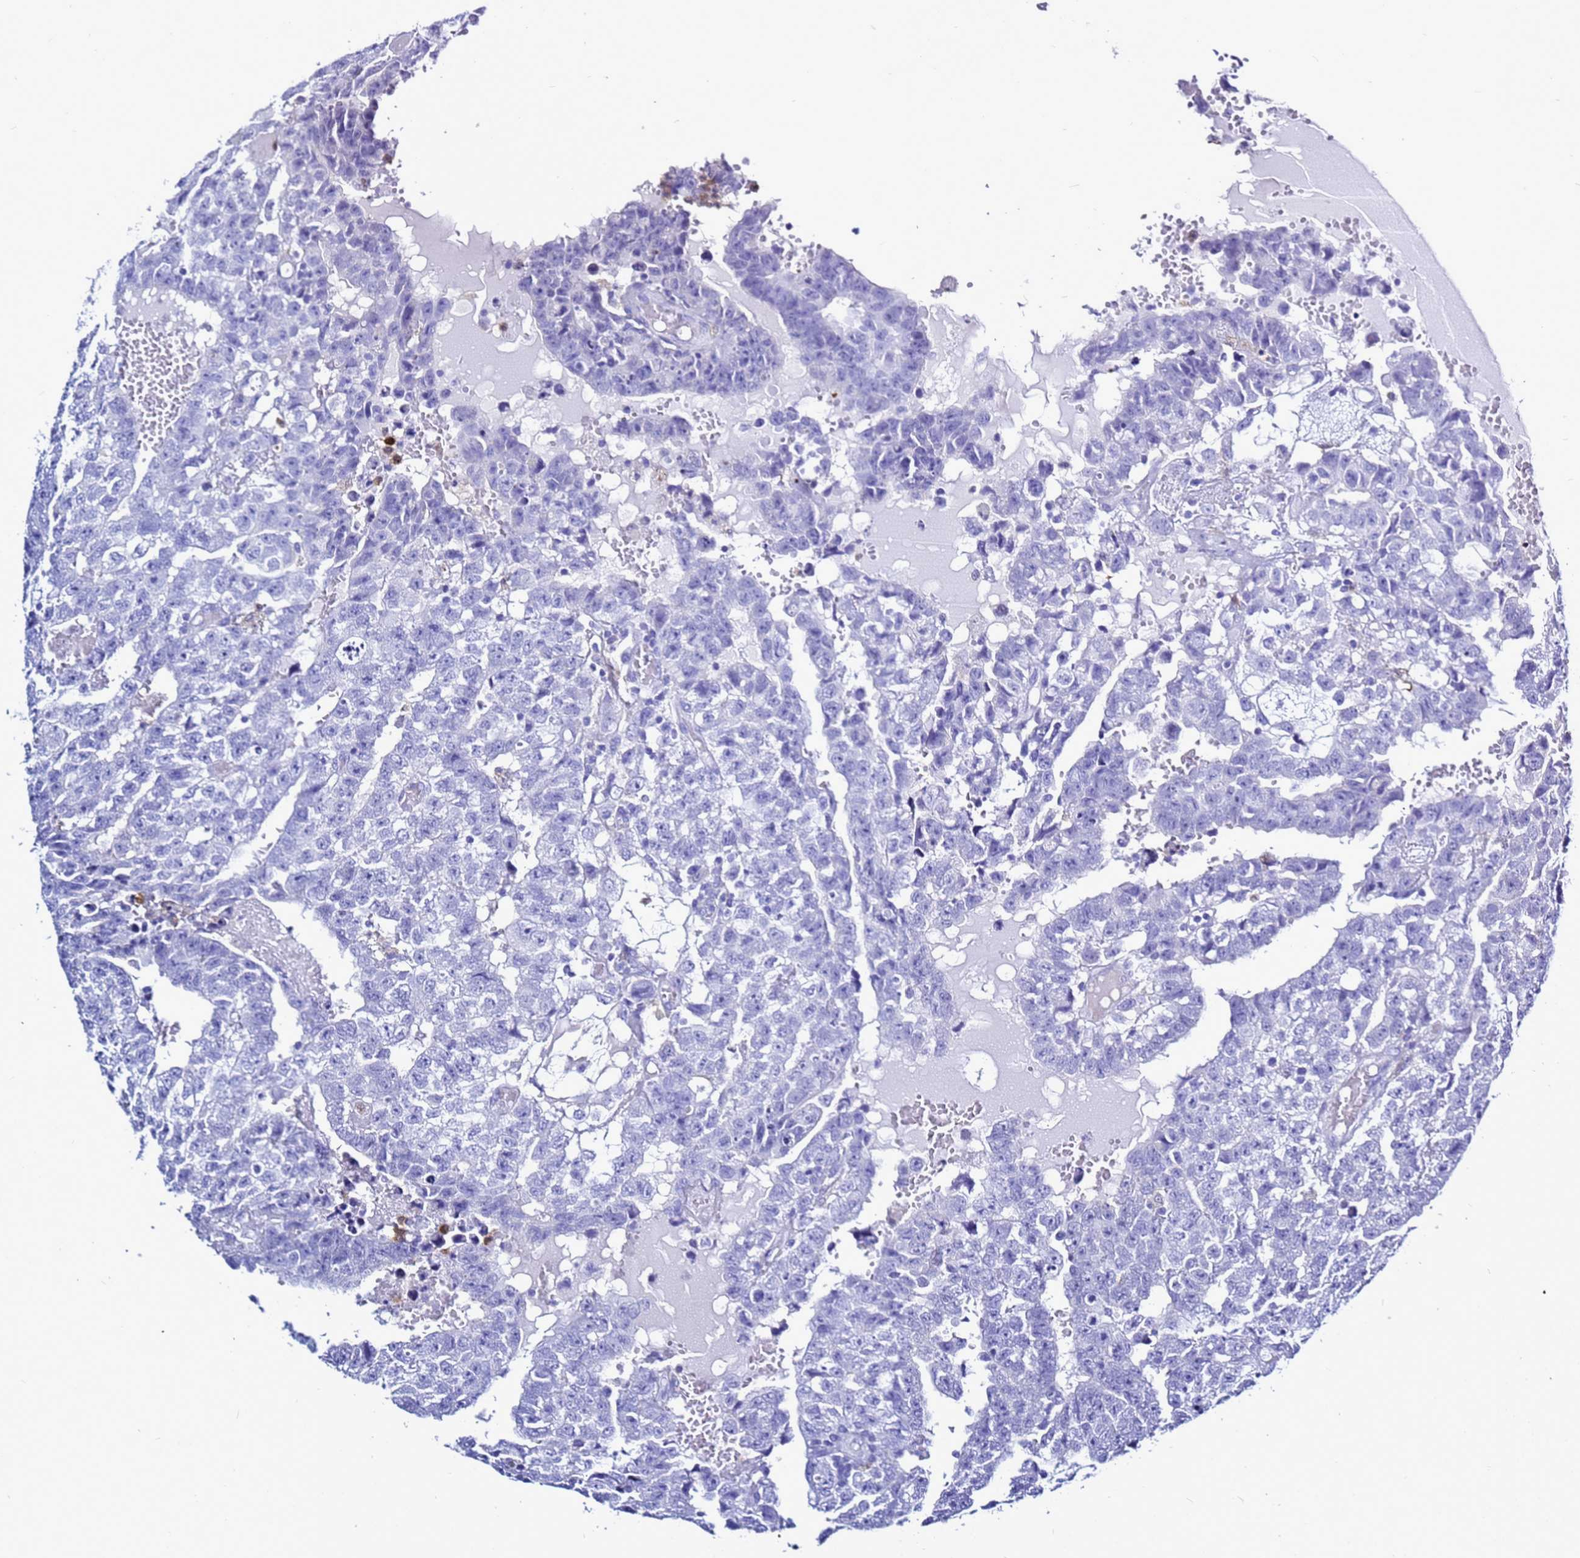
{"staining": {"intensity": "negative", "quantity": "none", "location": "none"}, "tissue": "testis cancer", "cell_type": "Tumor cells", "image_type": "cancer", "snomed": [{"axis": "morphology", "description": "Carcinoma, Embryonal, NOS"}, {"axis": "topography", "description": "Testis"}], "caption": "Immunohistochemistry (IHC) micrograph of neoplastic tissue: testis cancer (embryonal carcinoma) stained with DAB exhibits no significant protein staining in tumor cells.", "gene": "CSTA", "patient": {"sex": "male", "age": 25}}